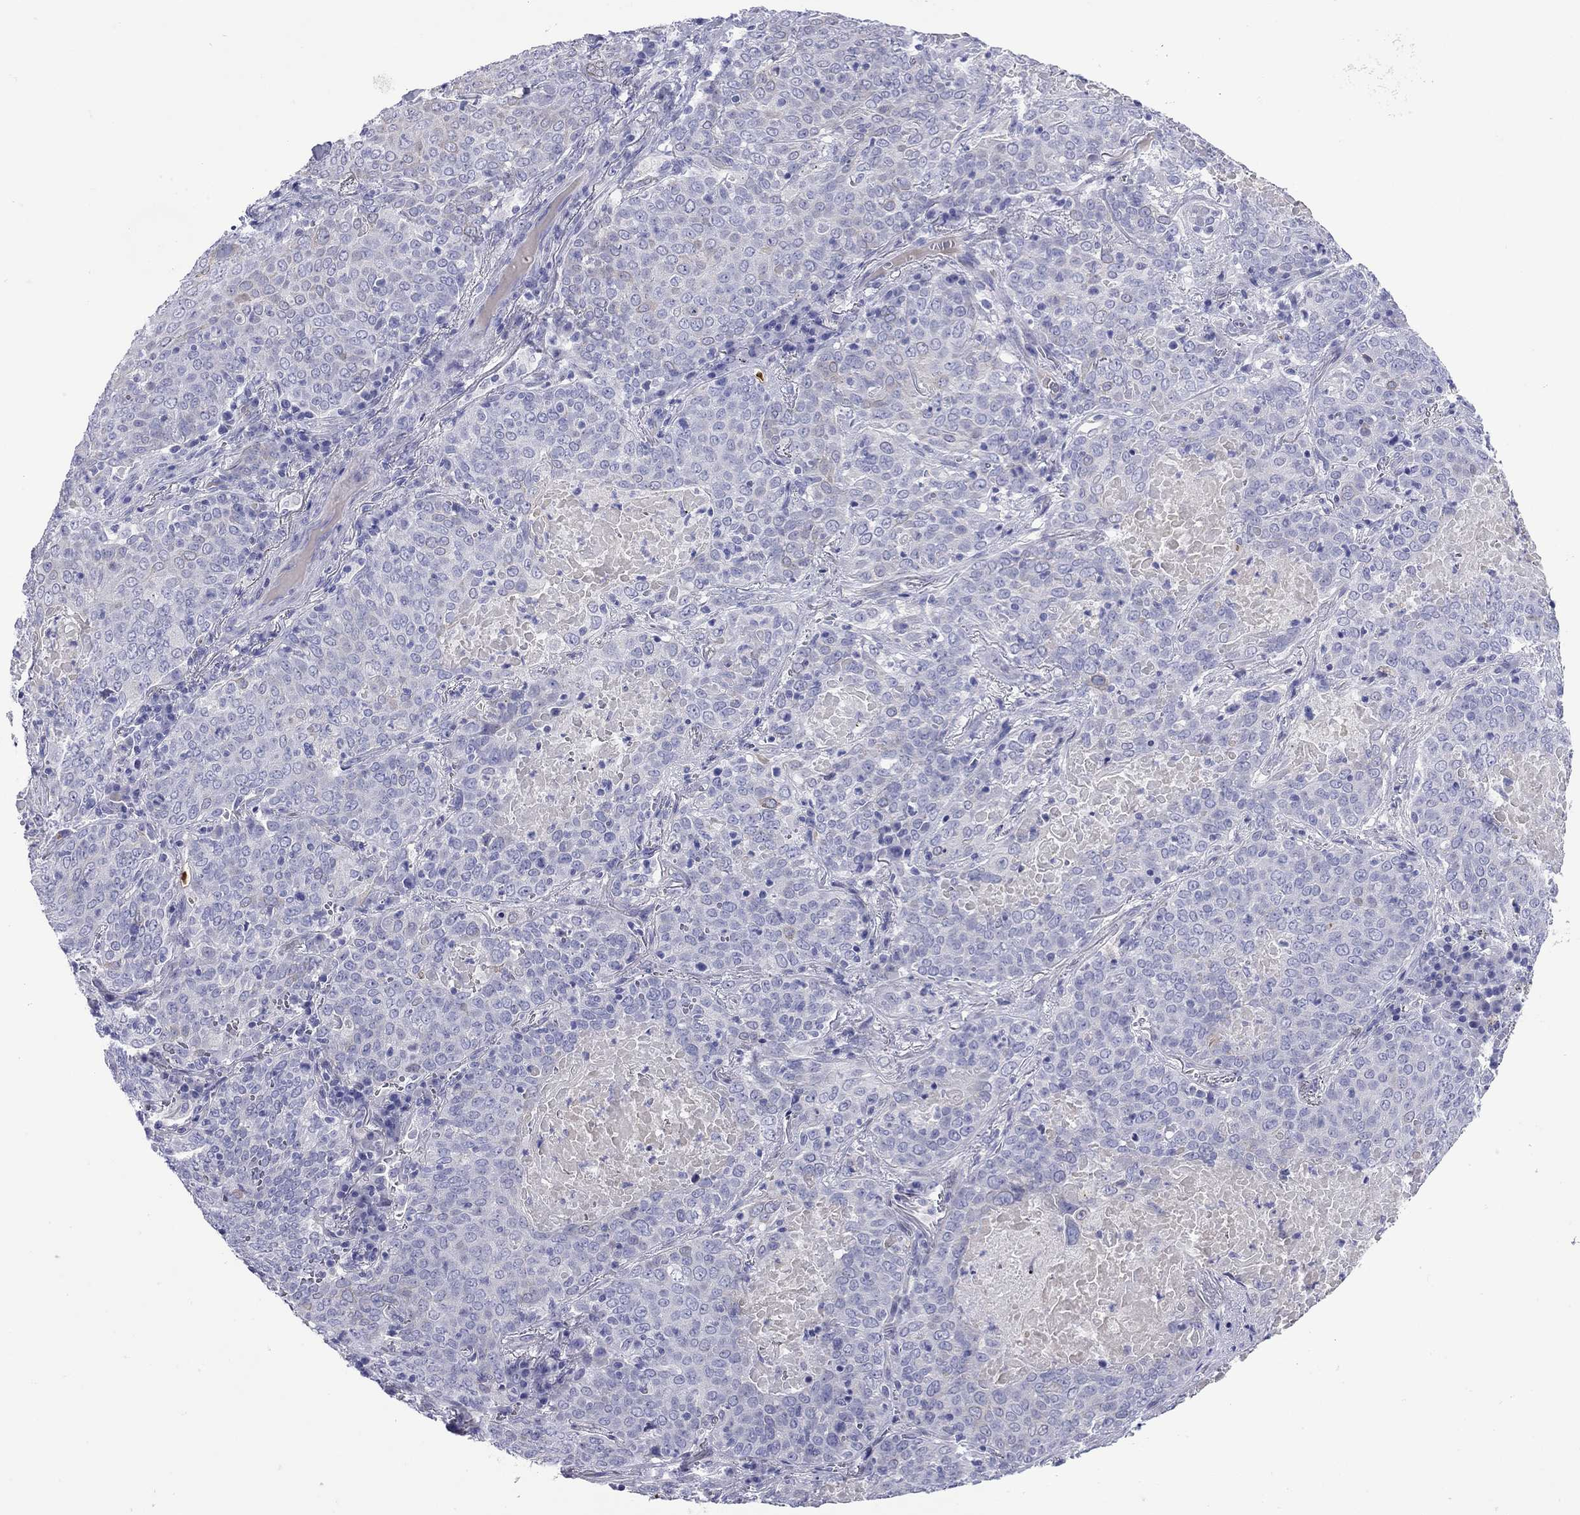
{"staining": {"intensity": "weak", "quantity": "<25%", "location": "cytoplasmic/membranous"}, "tissue": "lung cancer", "cell_type": "Tumor cells", "image_type": "cancer", "snomed": [{"axis": "morphology", "description": "Squamous cell carcinoma, NOS"}, {"axis": "topography", "description": "Lung"}], "caption": "IHC photomicrograph of lung cancer stained for a protein (brown), which demonstrates no expression in tumor cells. Brightfield microscopy of immunohistochemistry (IHC) stained with DAB (3,3'-diaminobenzidine) (brown) and hematoxylin (blue), captured at high magnification.", "gene": "CMYA5", "patient": {"sex": "male", "age": 82}}